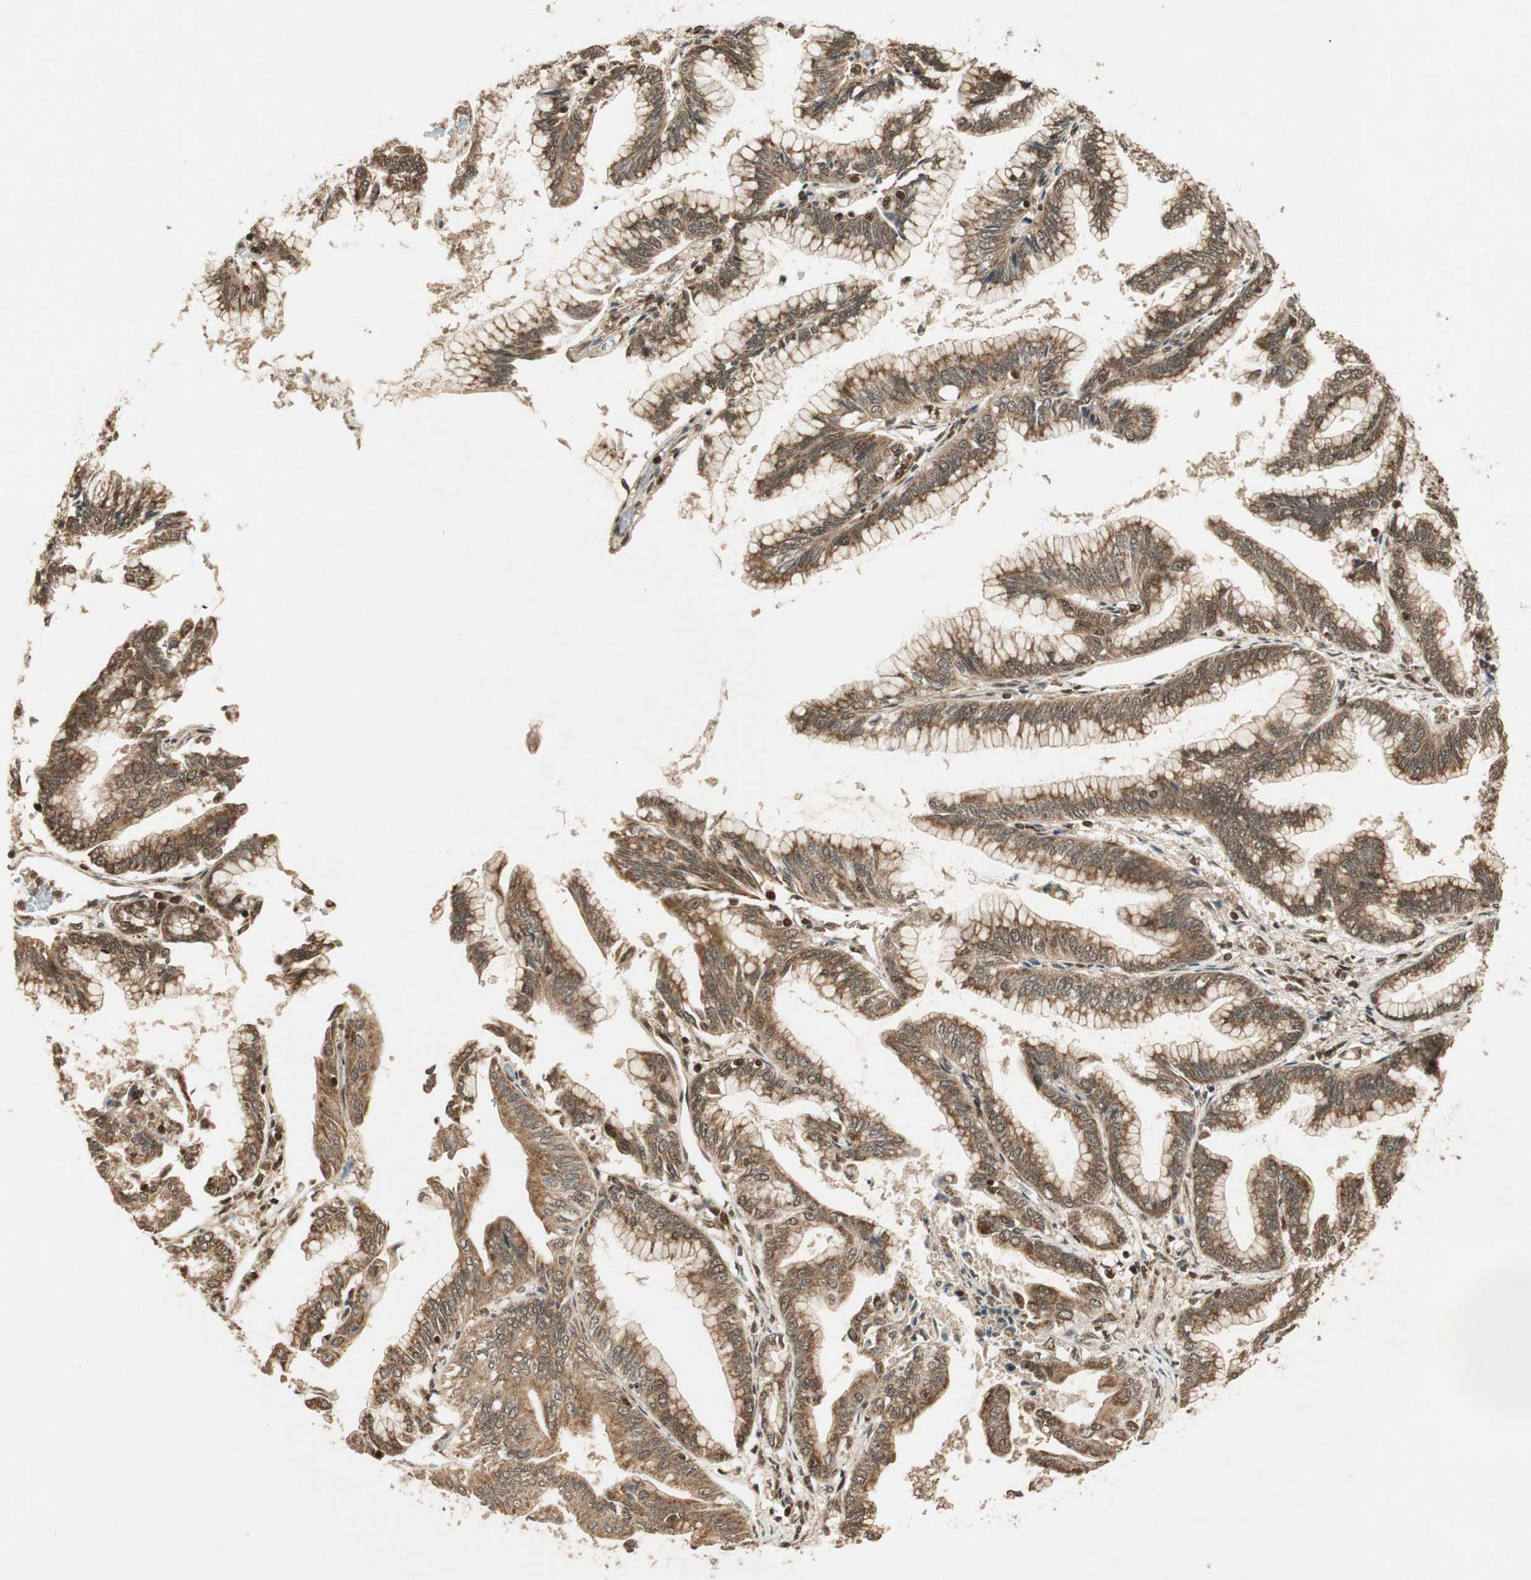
{"staining": {"intensity": "moderate", "quantity": ">75%", "location": "cytoplasmic/membranous,nuclear"}, "tissue": "pancreatic cancer", "cell_type": "Tumor cells", "image_type": "cancer", "snomed": [{"axis": "morphology", "description": "Adenocarcinoma, NOS"}, {"axis": "topography", "description": "Pancreas"}], "caption": "Immunohistochemical staining of human adenocarcinoma (pancreatic) displays medium levels of moderate cytoplasmic/membranous and nuclear staining in about >75% of tumor cells.", "gene": "RPA3", "patient": {"sex": "female", "age": 64}}